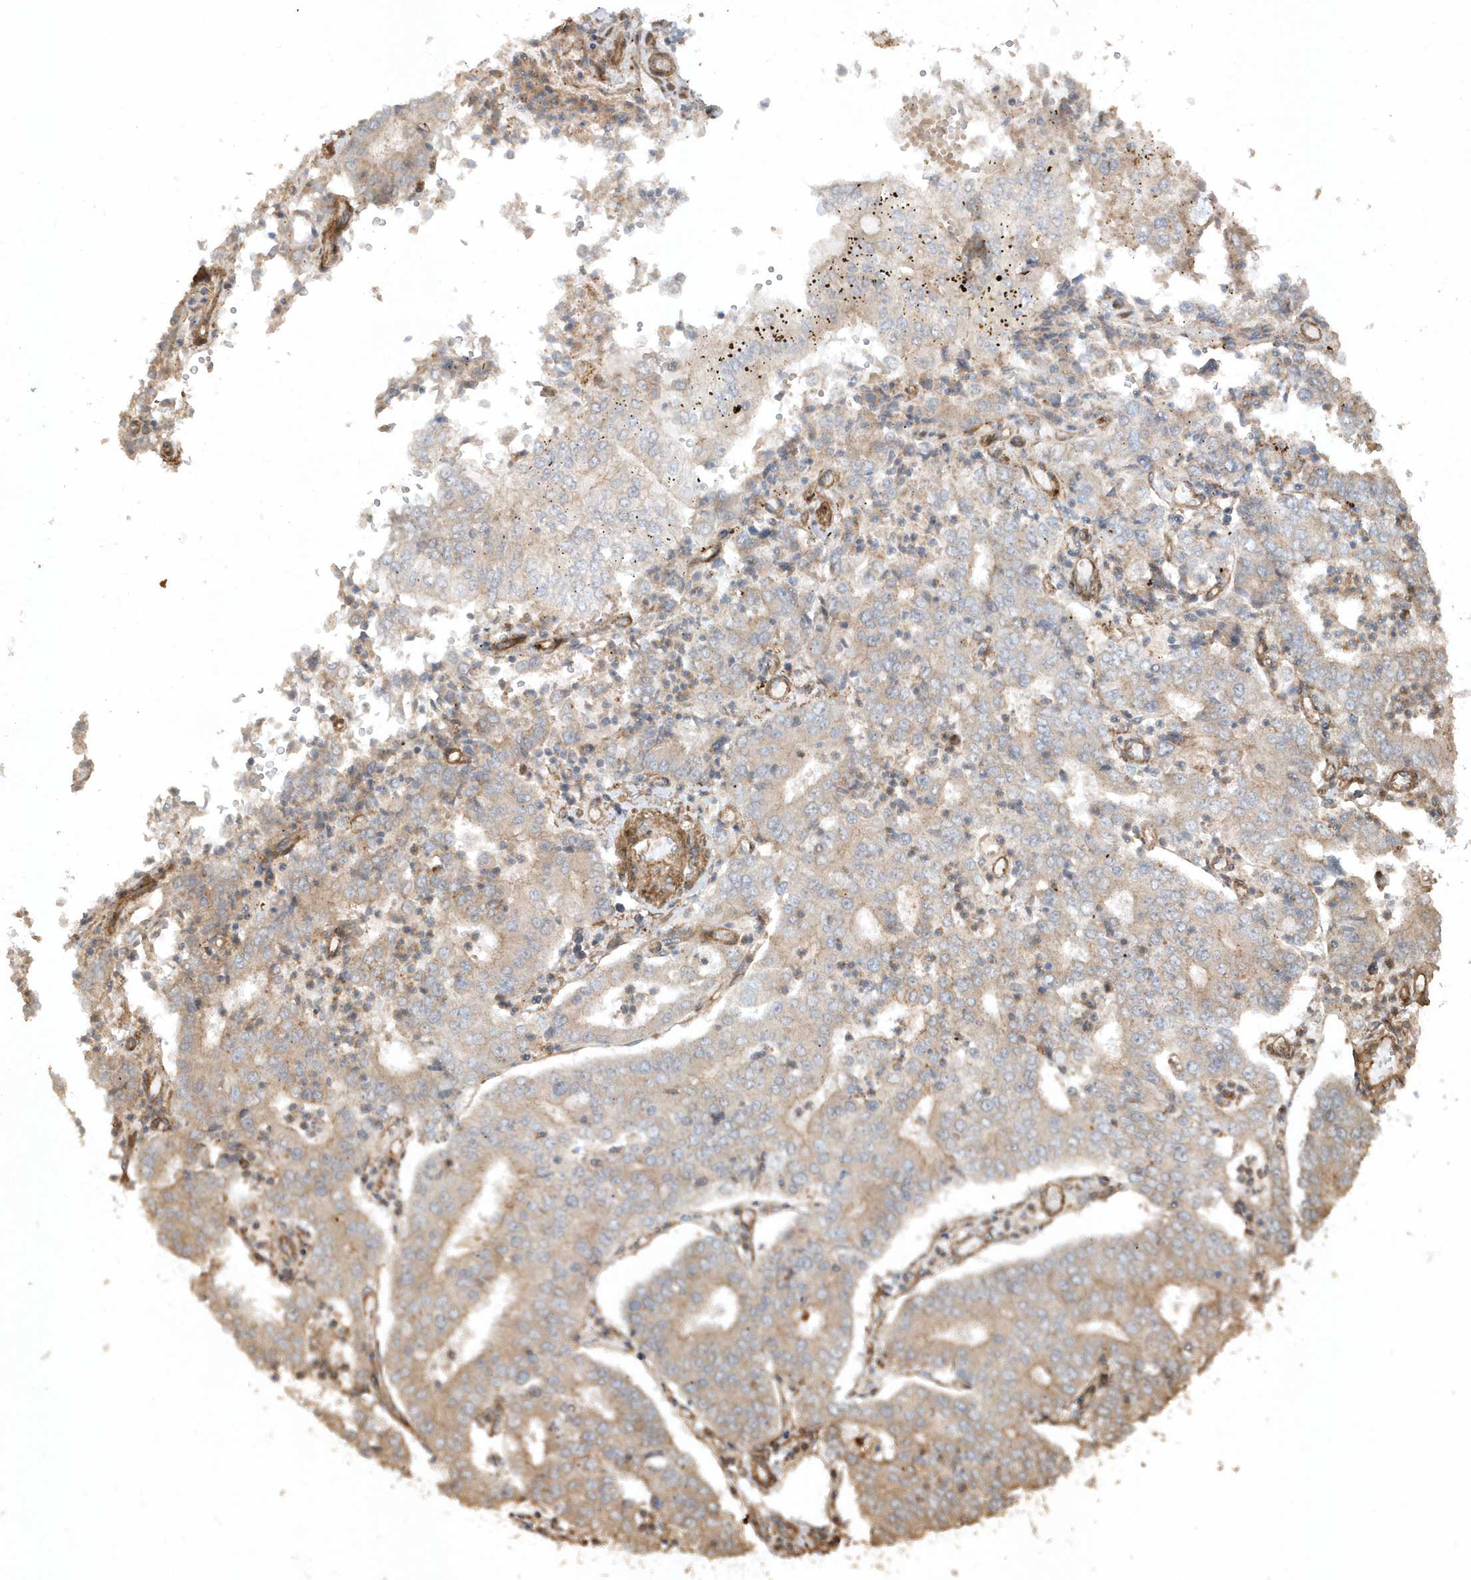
{"staining": {"intensity": "weak", "quantity": "25%-75%", "location": "cytoplasmic/membranous"}, "tissue": "stomach cancer", "cell_type": "Tumor cells", "image_type": "cancer", "snomed": [{"axis": "morphology", "description": "Adenocarcinoma, NOS"}, {"axis": "topography", "description": "Stomach"}], "caption": "Immunohistochemical staining of adenocarcinoma (stomach) demonstrates low levels of weak cytoplasmic/membranous protein positivity in approximately 25%-75% of tumor cells. The protein is stained brown, and the nuclei are stained in blue (DAB IHC with brightfield microscopy, high magnification).", "gene": "AVPI1", "patient": {"sex": "male", "age": 76}}